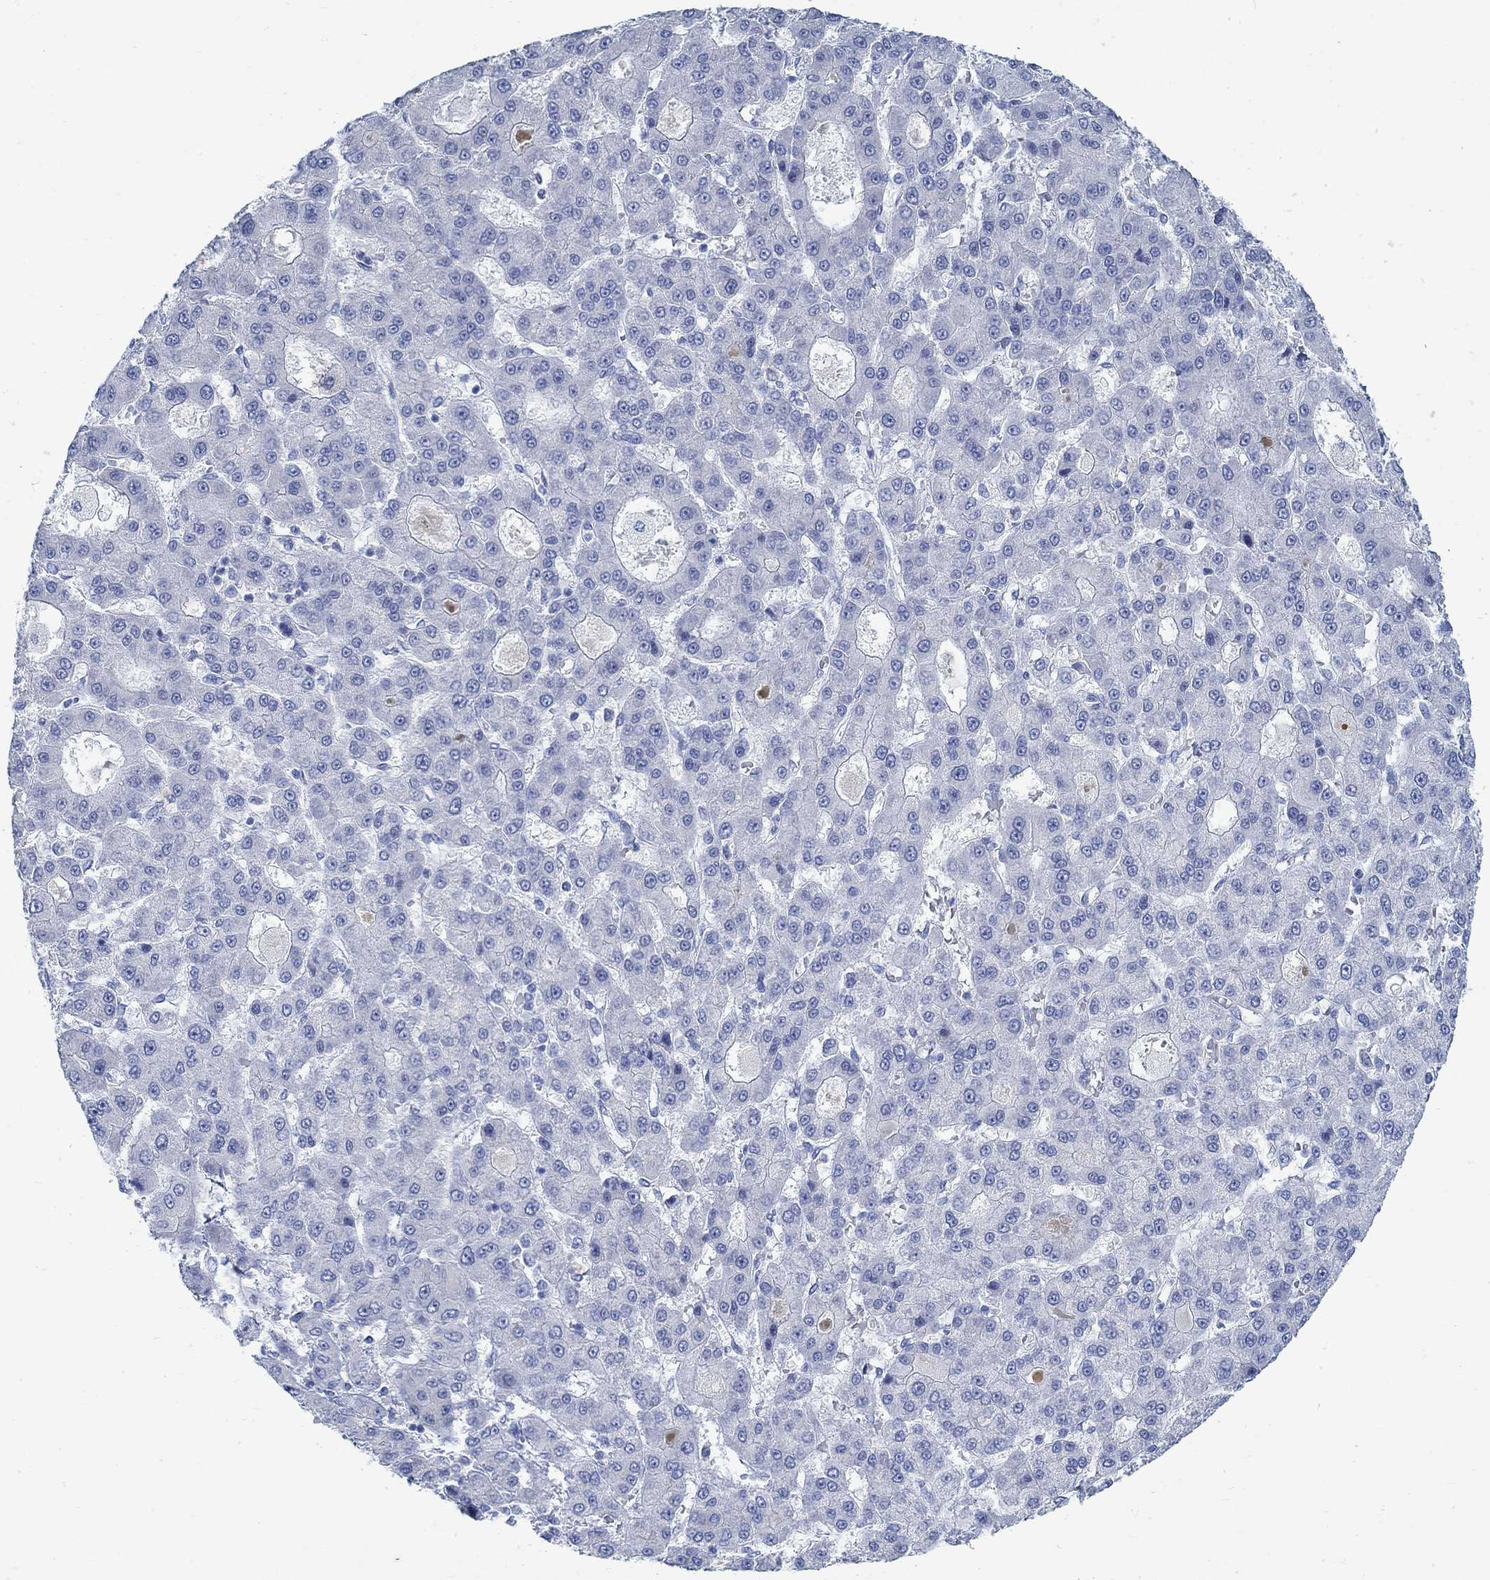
{"staining": {"intensity": "negative", "quantity": "none", "location": "none"}, "tissue": "liver cancer", "cell_type": "Tumor cells", "image_type": "cancer", "snomed": [{"axis": "morphology", "description": "Carcinoma, Hepatocellular, NOS"}, {"axis": "topography", "description": "Liver"}], "caption": "DAB (3,3'-diaminobenzidine) immunohistochemical staining of human liver hepatocellular carcinoma demonstrates no significant positivity in tumor cells.", "gene": "RBM20", "patient": {"sex": "male", "age": 70}}